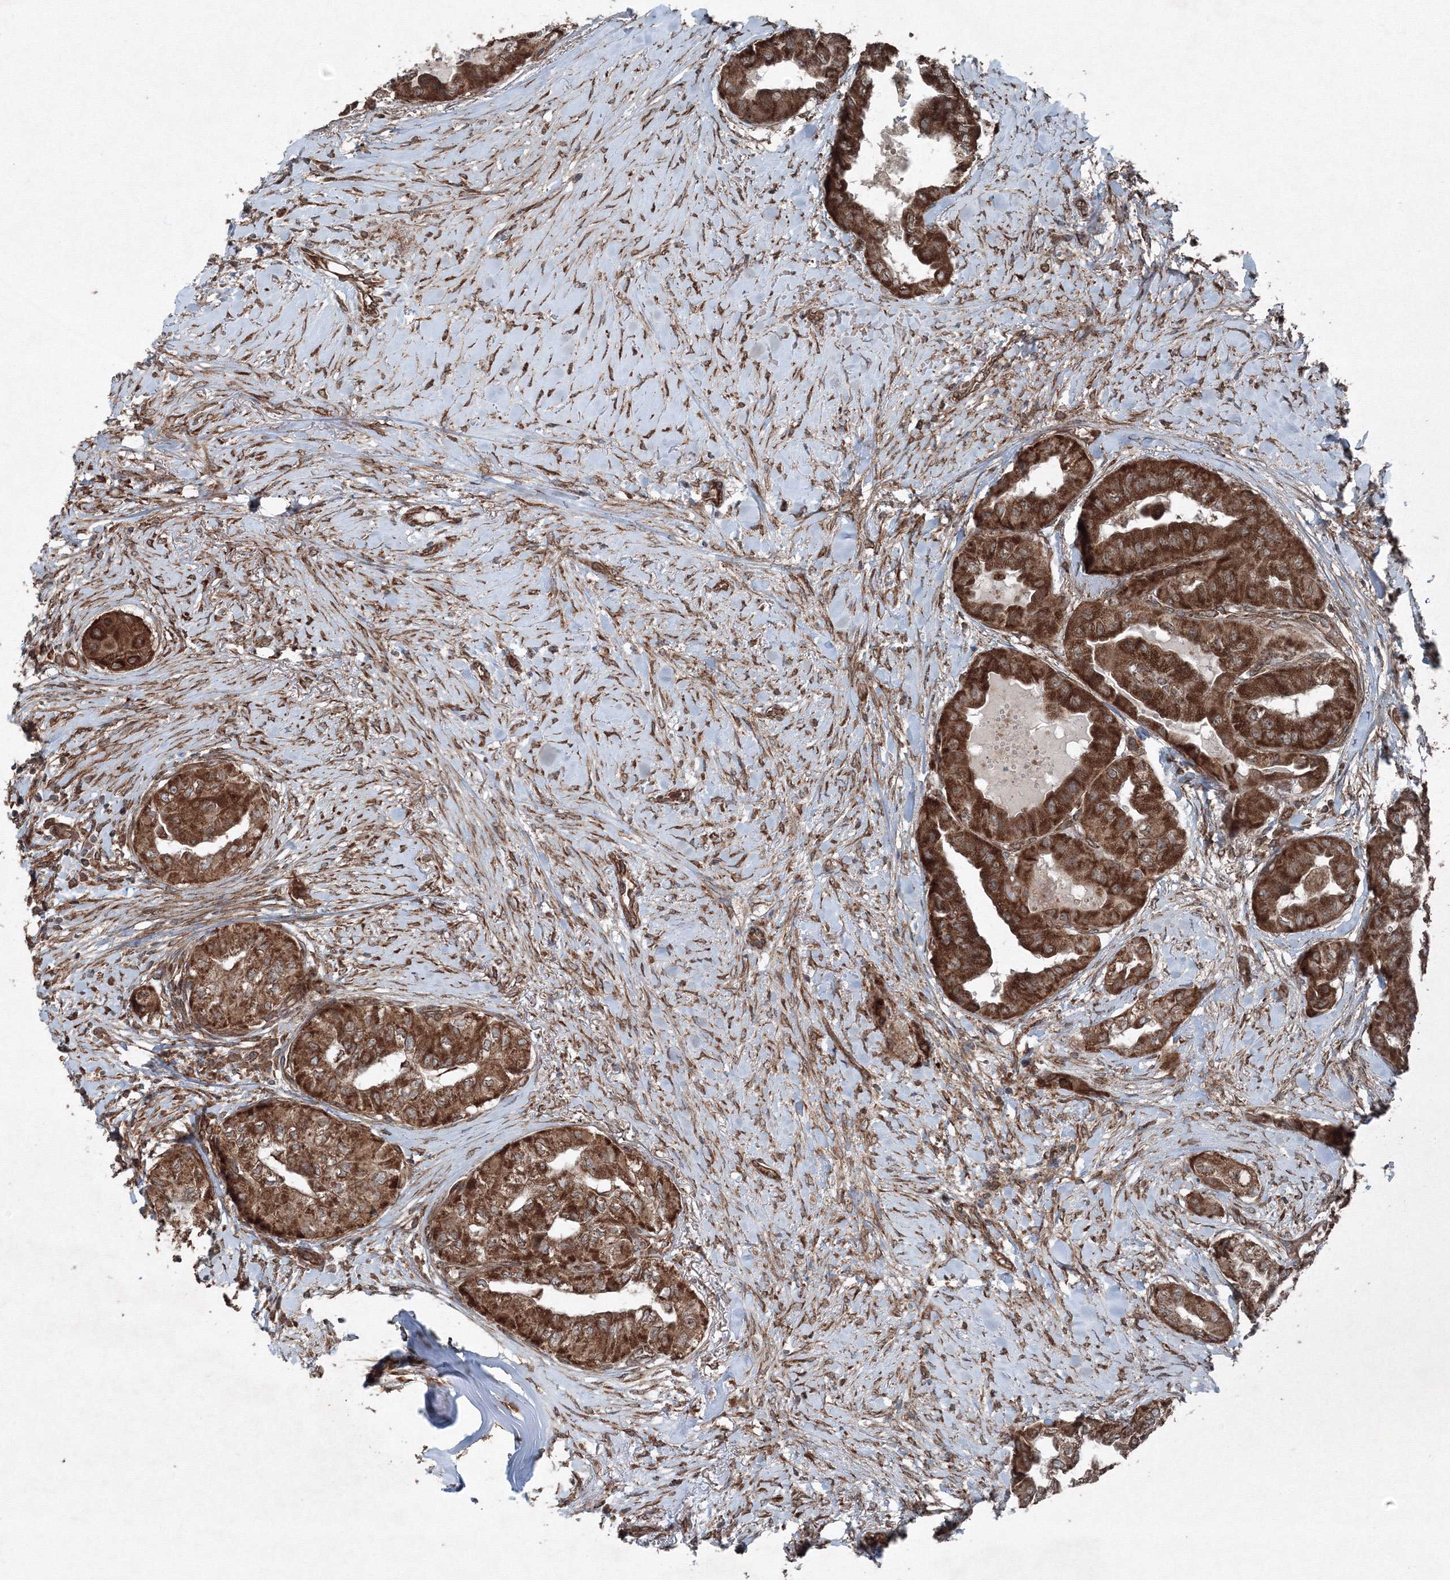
{"staining": {"intensity": "strong", "quantity": ">75%", "location": "cytoplasmic/membranous"}, "tissue": "thyroid cancer", "cell_type": "Tumor cells", "image_type": "cancer", "snomed": [{"axis": "morphology", "description": "Papillary adenocarcinoma, NOS"}, {"axis": "topography", "description": "Thyroid gland"}], "caption": "Thyroid papillary adenocarcinoma was stained to show a protein in brown. There is high levels of strong cytoplasmic/membranous positivity in about >75% of tumor cells.", "gene": "COPS7B", "patient": {"sex": "female", "age": 59}}